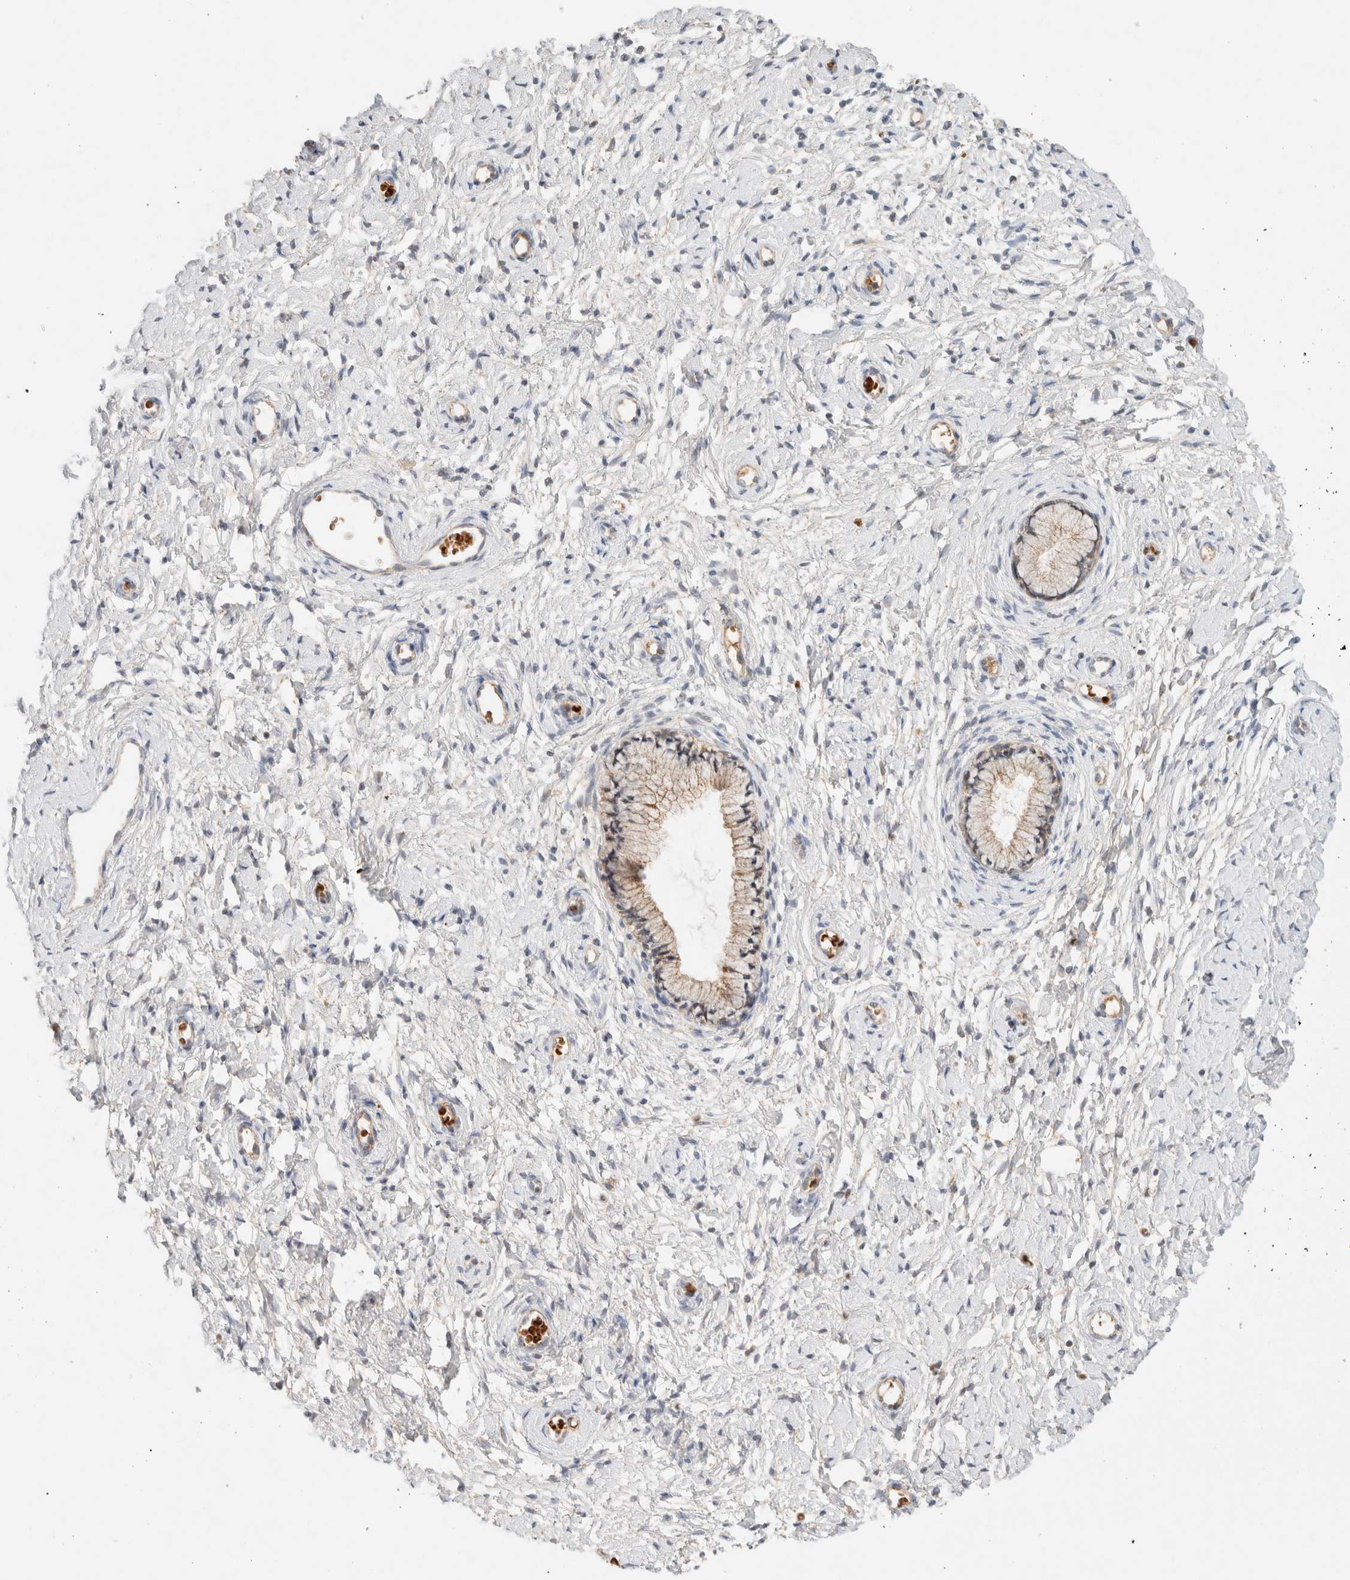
{"staining": {"intensity": "weak", "quantity": ">75%", "location": "cytoplasmic/membranous"}, "tissue": "cervix", "cell_type": "Glandular cells", "image_type": "normal", "snomed": [{"axis": "morphology", "description": "Normal tissue, NOS"}, {"axis": "topography", "description": "Cervix"}], "caption": "Cervix stained for a protein shows weak cytoplasmic/membranous positivity in glandular cells. (IHC, brightfield microscopy, high magnification).", "gene": "MRM3", "patient": {"sex": "female", "age": 72}}